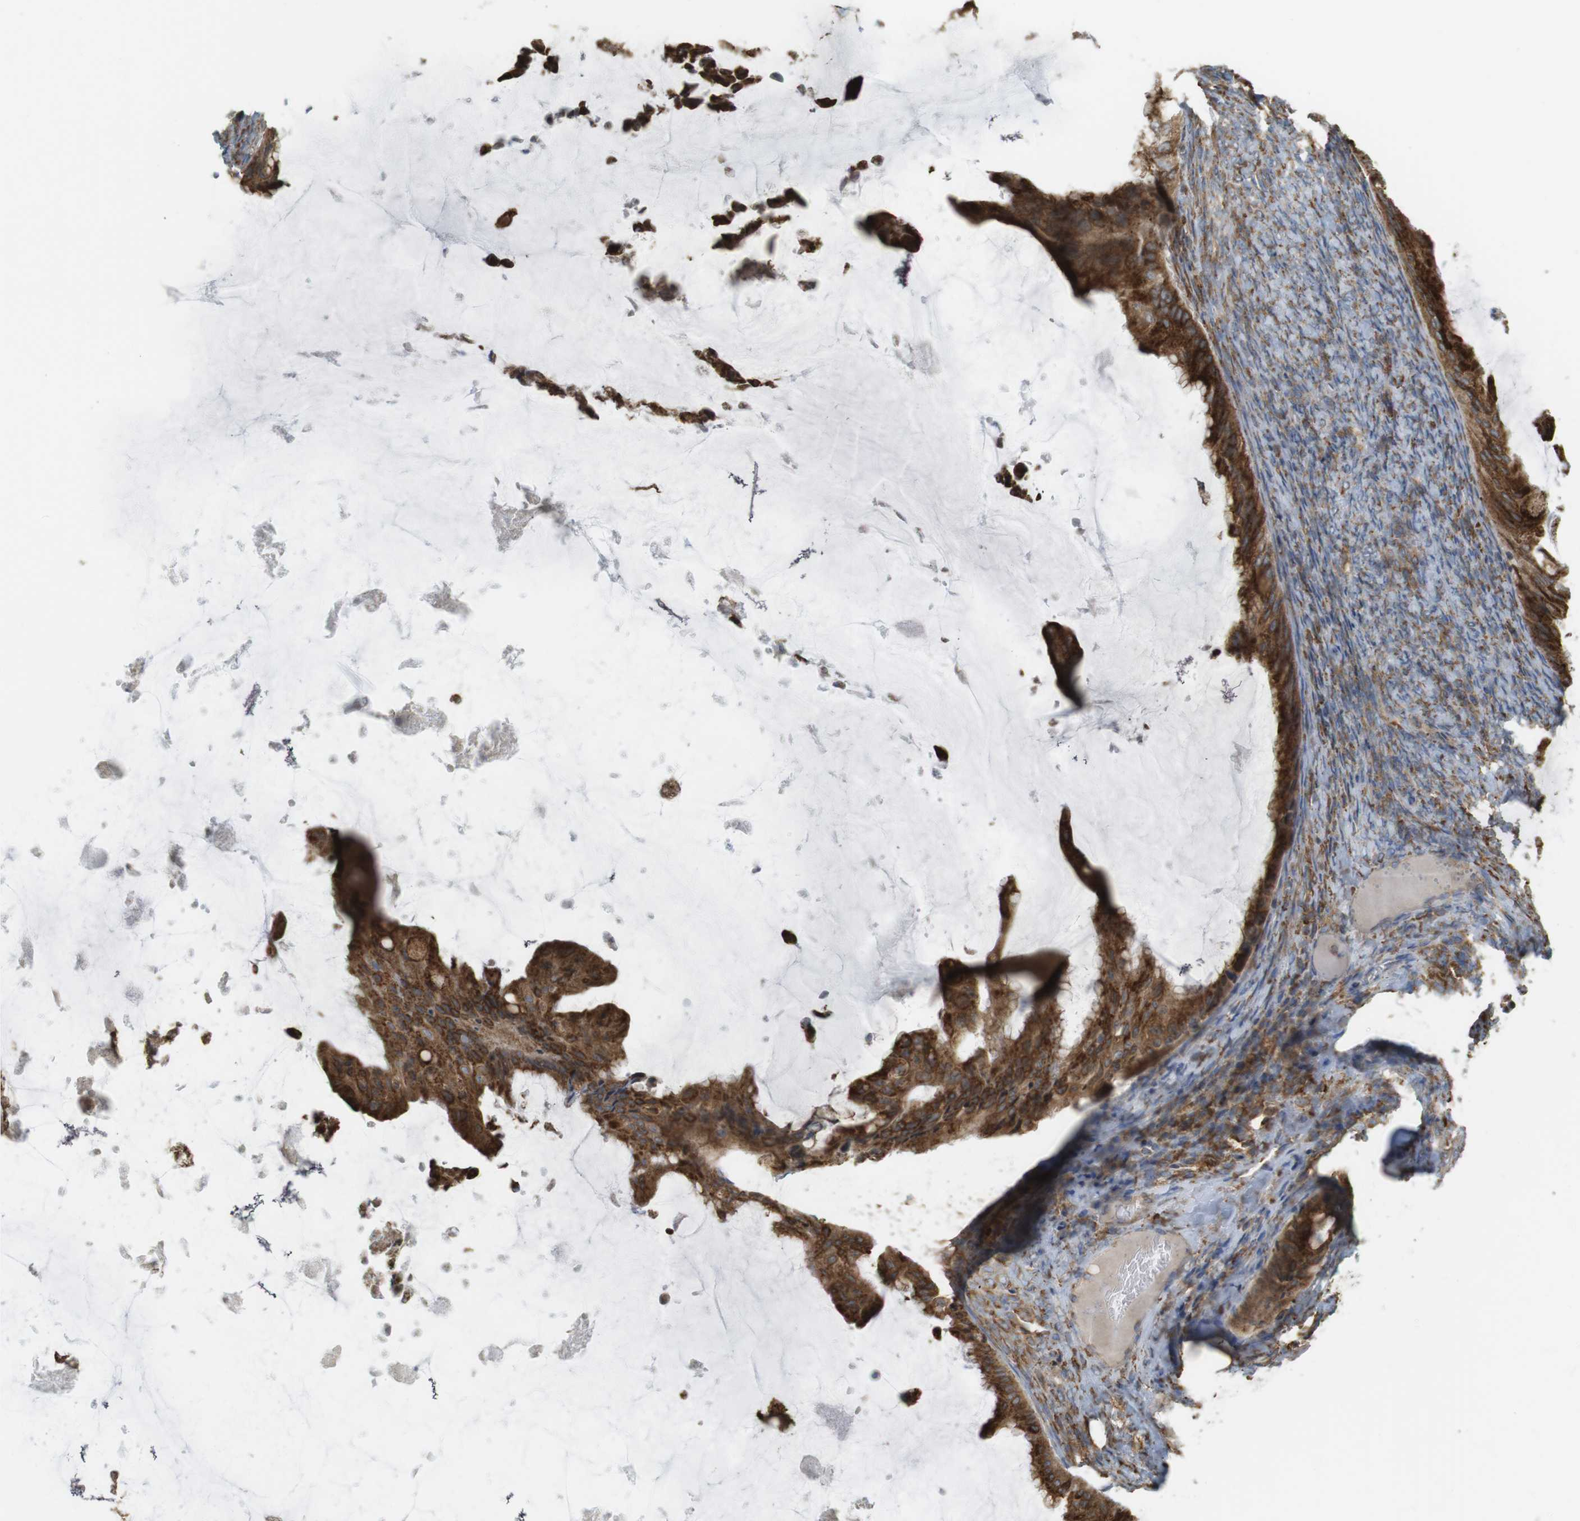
{"staining": {"intensity": "strong", "quantity": ">75%", "location": "cytoplasmic/membranous"}, "tissue": "ovarian cancer", "cell_type": "Tumor cells", "image_type": "cancer", "snomed": [{"axis": "morphology", "description": "Cystadenocarcinoma, mucinous, NOS"}, {"axis": "topography", "description": "Ovary"}], "caption": "Immunohistochemistry (IHC) (DAB) staining of mucinous cystadenocarcinoma (ovarian) shows strong cytoplasmic/membranous protein expression in about >75% of tumor cells.", "gene": "MBOAT2", "patient": {"sex": "female", "age": 61}}